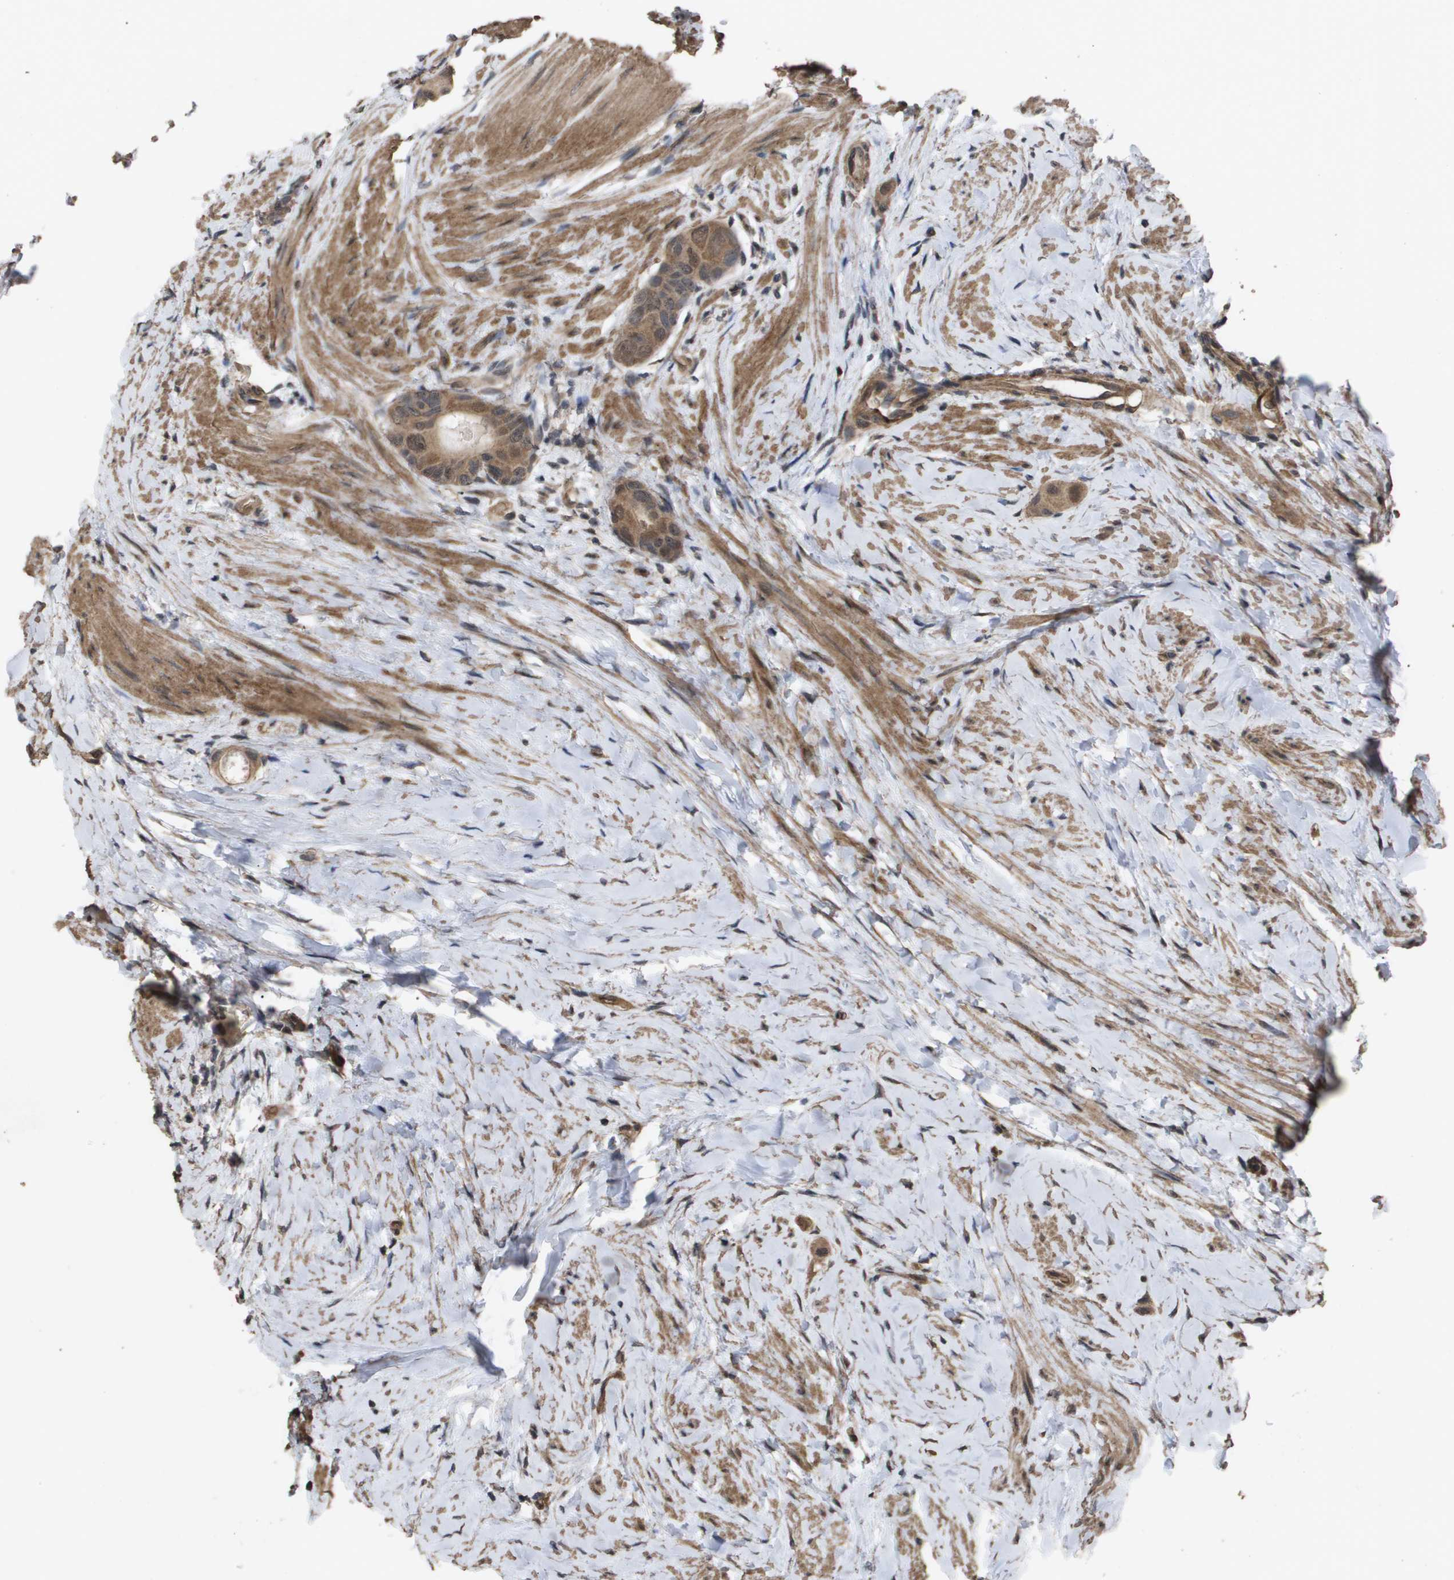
{"staining": {"intensity": "moderate", "quantity": ">75%", "location": "cytoplasmic/membranous"}, "tissue": "colorectal cancer", "cell_type": "Tumor cells", "image_type": "cancer", "snomed": [{"axis": "morphology", "description": "Adenocarcinoma, NOS"}, {"axis": "topography", "description": "Rectum"}], "caption": "Immunohistochemical staining of human colorectal cancer (adenocarcinoma) reveals medium levels of moderate cytoplasmic/membranous positivity in about >75% of tumor cells.", "gene": "CUL5", "patient": {"sex": "male", "age": 51}}